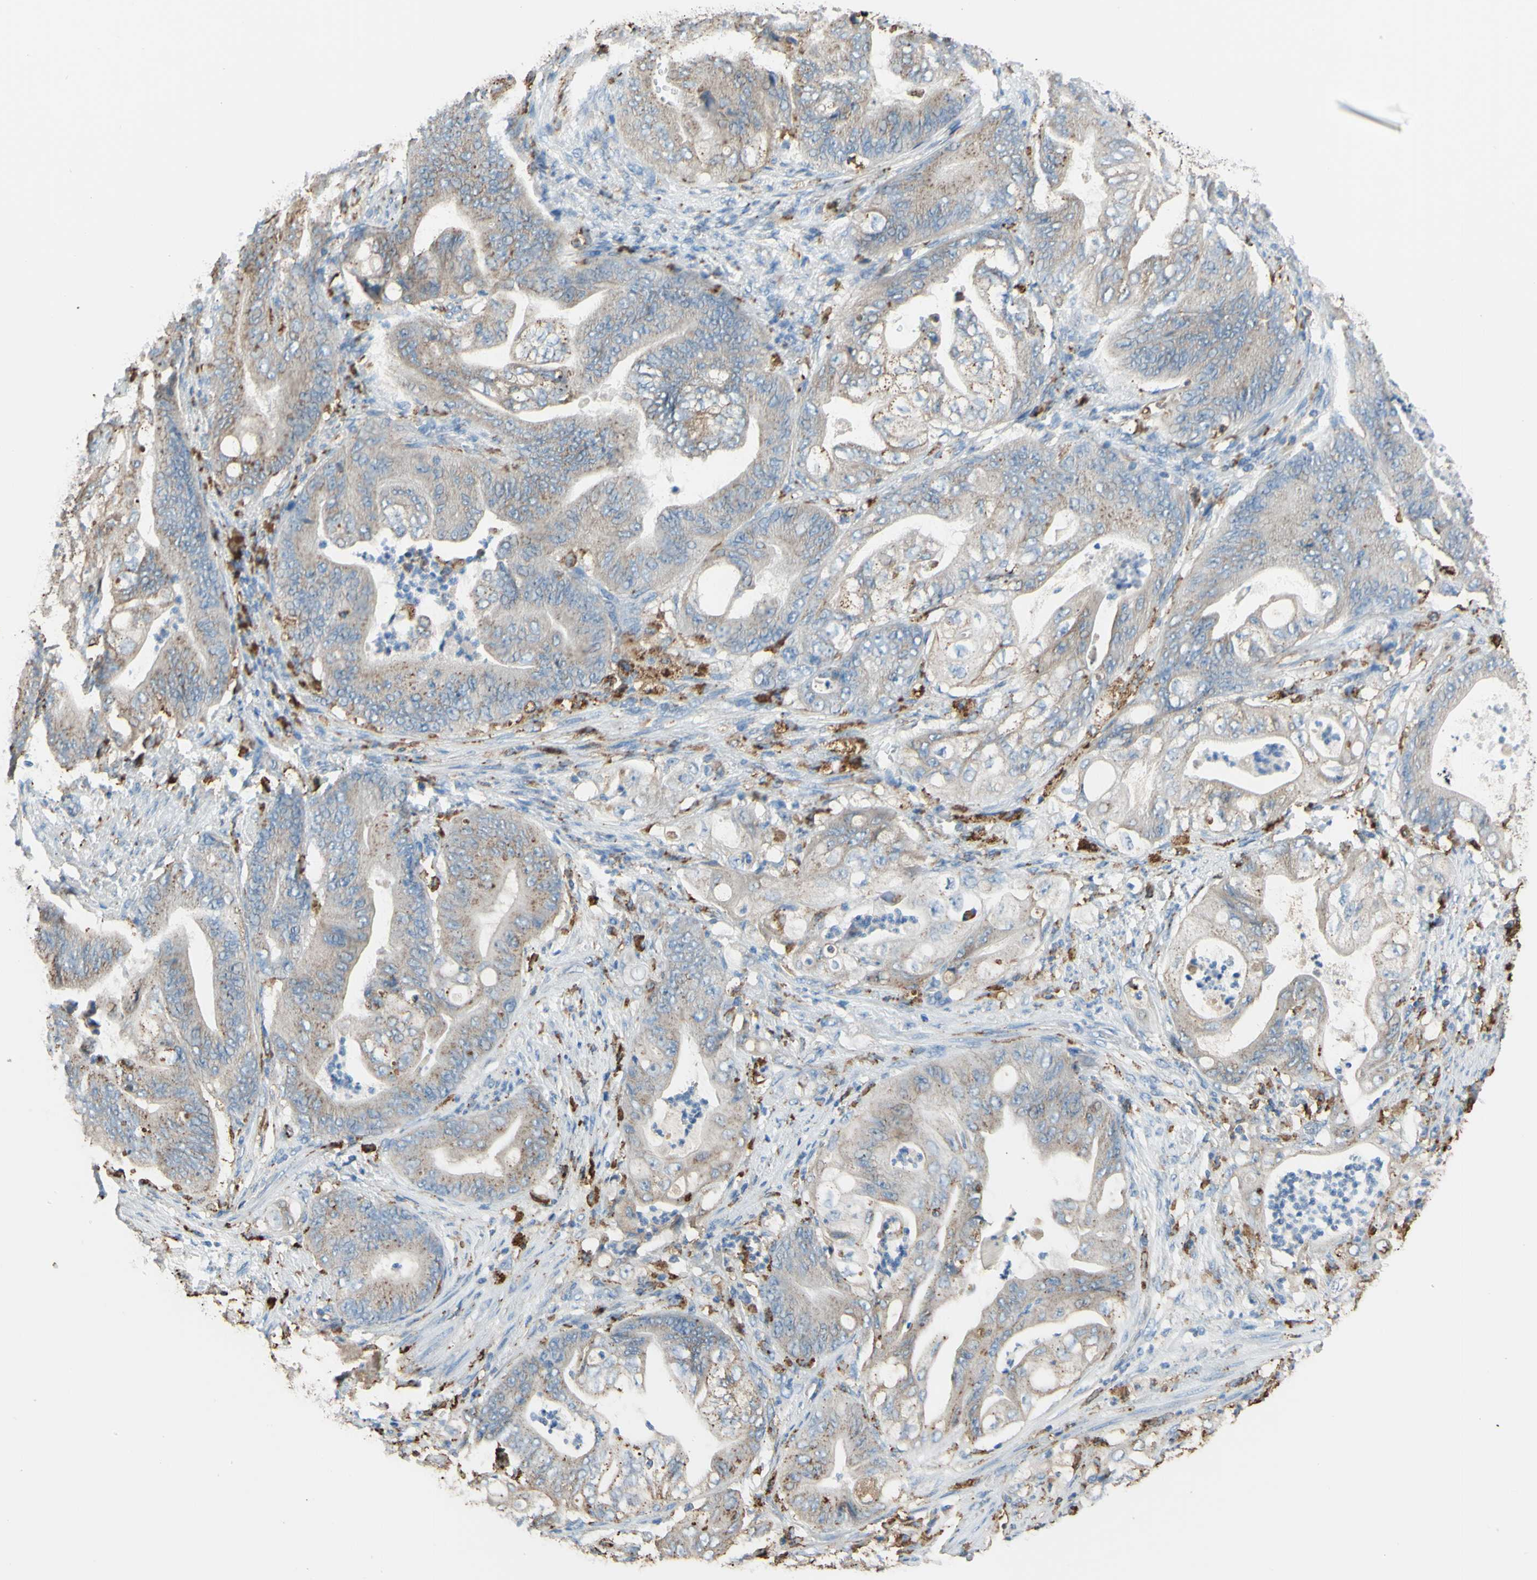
{"staining": {"intensity": "weak", "quantity": "25%-75%", "location": "cytoplasmic/membranous"}, "tissue": "stomach cancer", "cell_type": "Tumor cells", "image_type": "cancer", "snomed": [{"axis": "morphology", "description": "Adenocarcinoma, NOS"}, {"axis": "topography", "description": "Stomach"}], "caption": "Human stomach adenocarcinoma stained with a brown dye shows weak cytoplasmic/membranous positive staining in approximately 25%-75% of tumor cells.", "gene": "CTSD", "patient": {"sex": "female", "age": 73}}